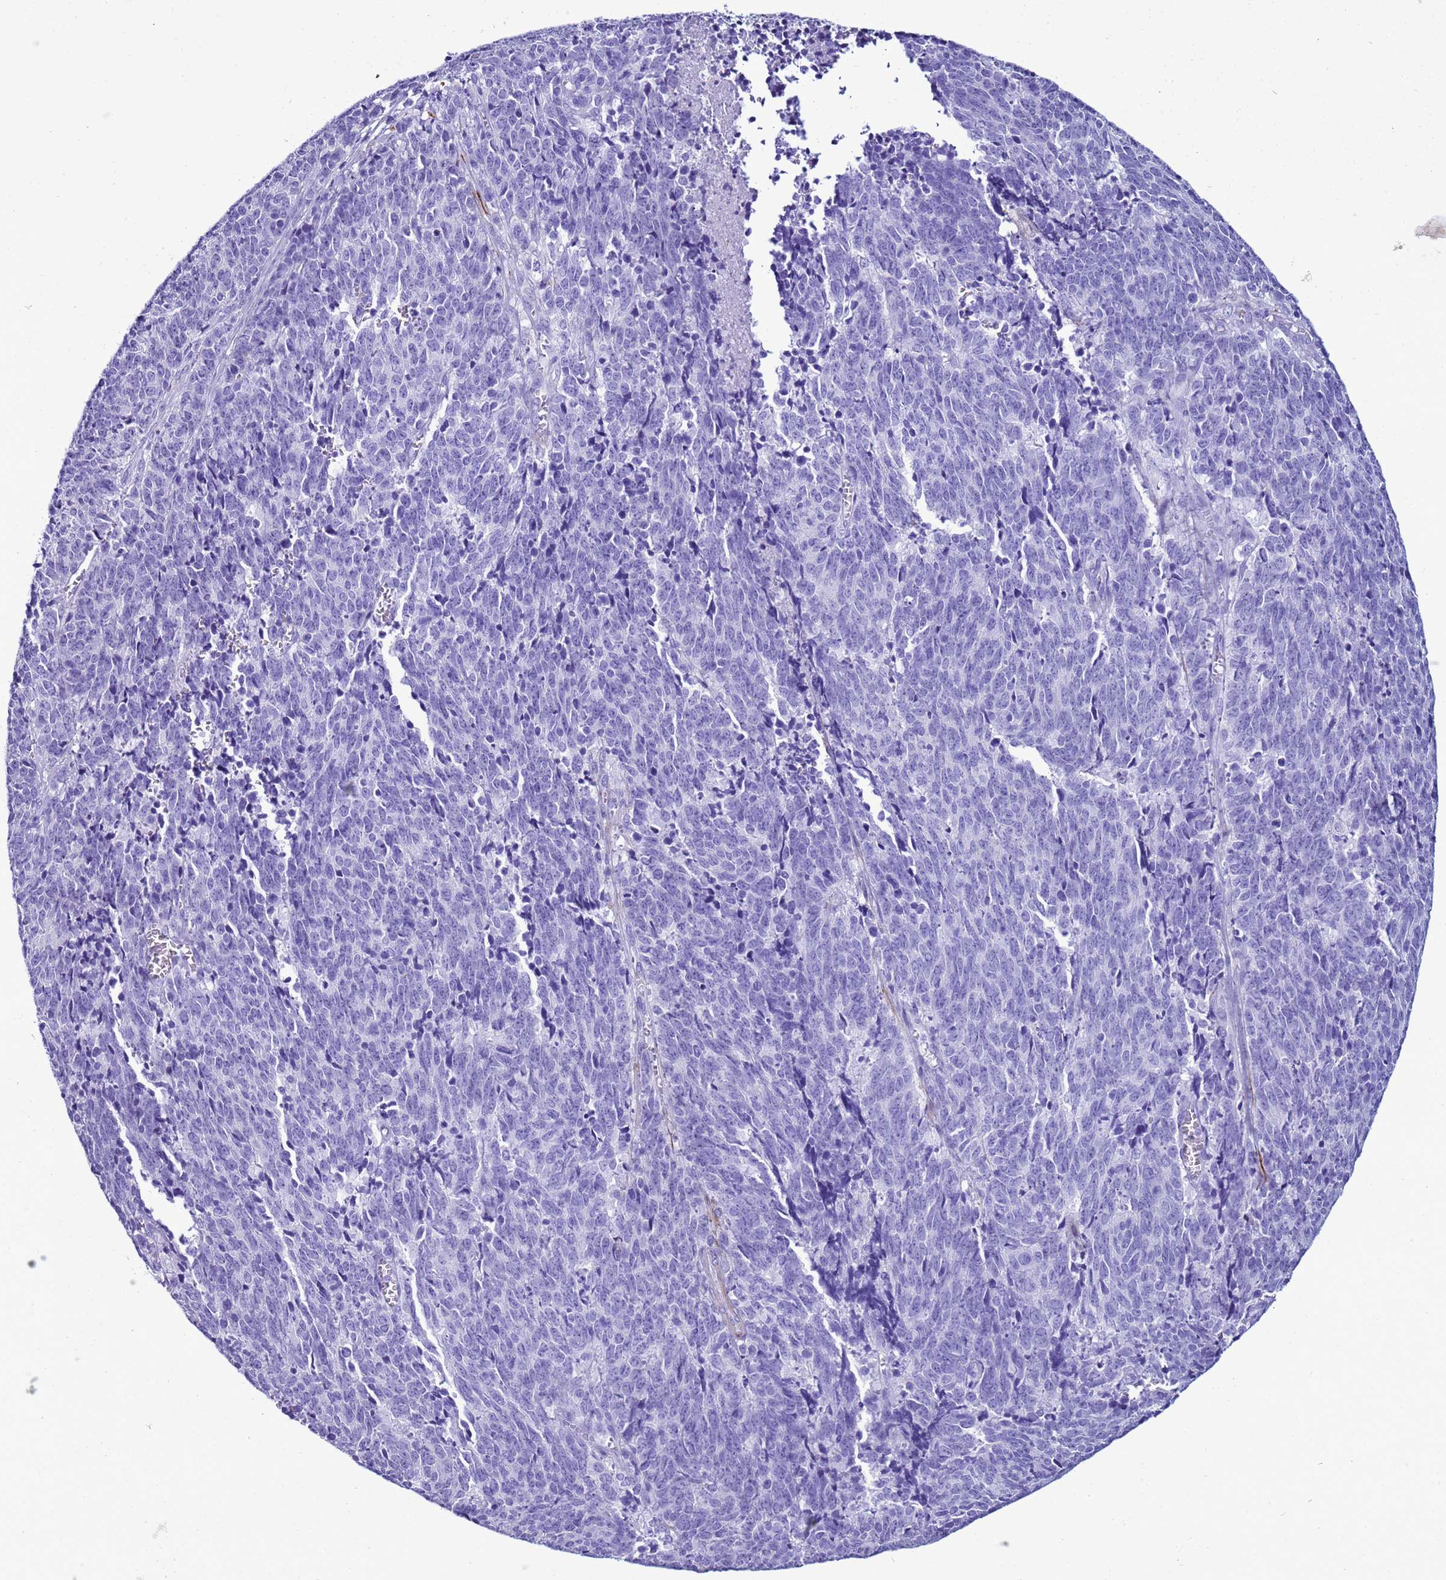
{"staining": {"intensity": "negative", "quantity": "none", "location": "none"}, "tissue": "cervical cancer", "cell_type": "Tumor cells", "image_type": "cancer", "snomed": [{"axis": "morphology", "description": "Squamous cell carcinoma, NOS"}, {"axis": "topography", "description": "Cervix"}], "caption": "The histopathology image shows no significant expression in tumor cells of cervical cancer (squamous cell carcinoma).", "gene": "LCMT1", "patient": {"sex": "female", "age": 29}}